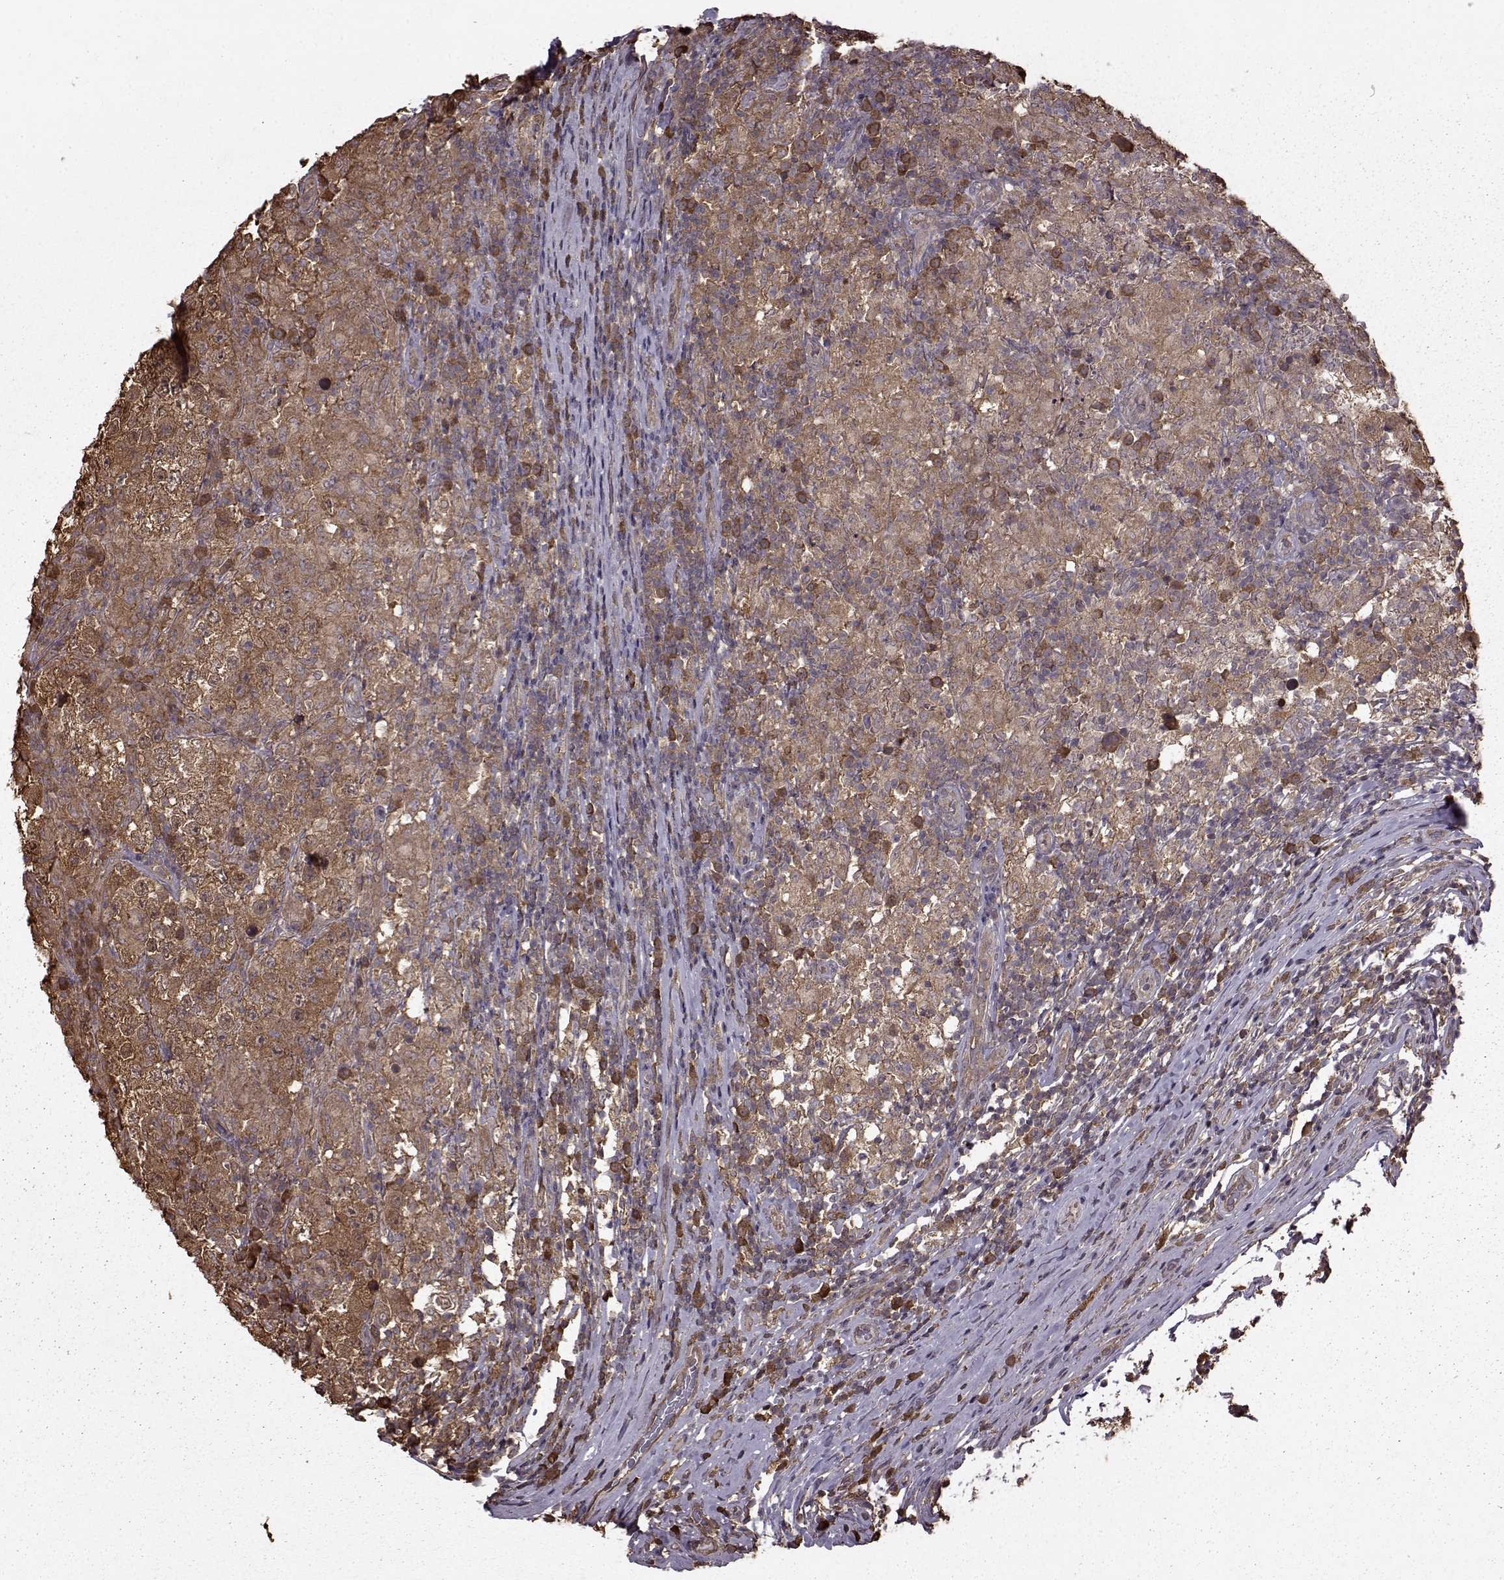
{"staining": {"intensity": "moderate", "quantity": ">75%", "location": "cytoplasmic/membranous"}, "tissue": "testis cancer", "cell_type": "Tumor cells", "image_type": "cancer", "snomed": [{"axis": "morphology", "description": "Seminoma, NOS"}, {"axis": "morphology", "description": "Carcinoma, Embryonal, NOS"}, {"axis": "topography", "description": "Testis"}], "caption": "Moderate cytoplasmic/membranous protein positivity is appreciated in about >75% of tumor cells in testis cancer (embryonal carcinoma).", "gene": "NME1-NME2", "patient": {"sex": "male", "age": 41}}